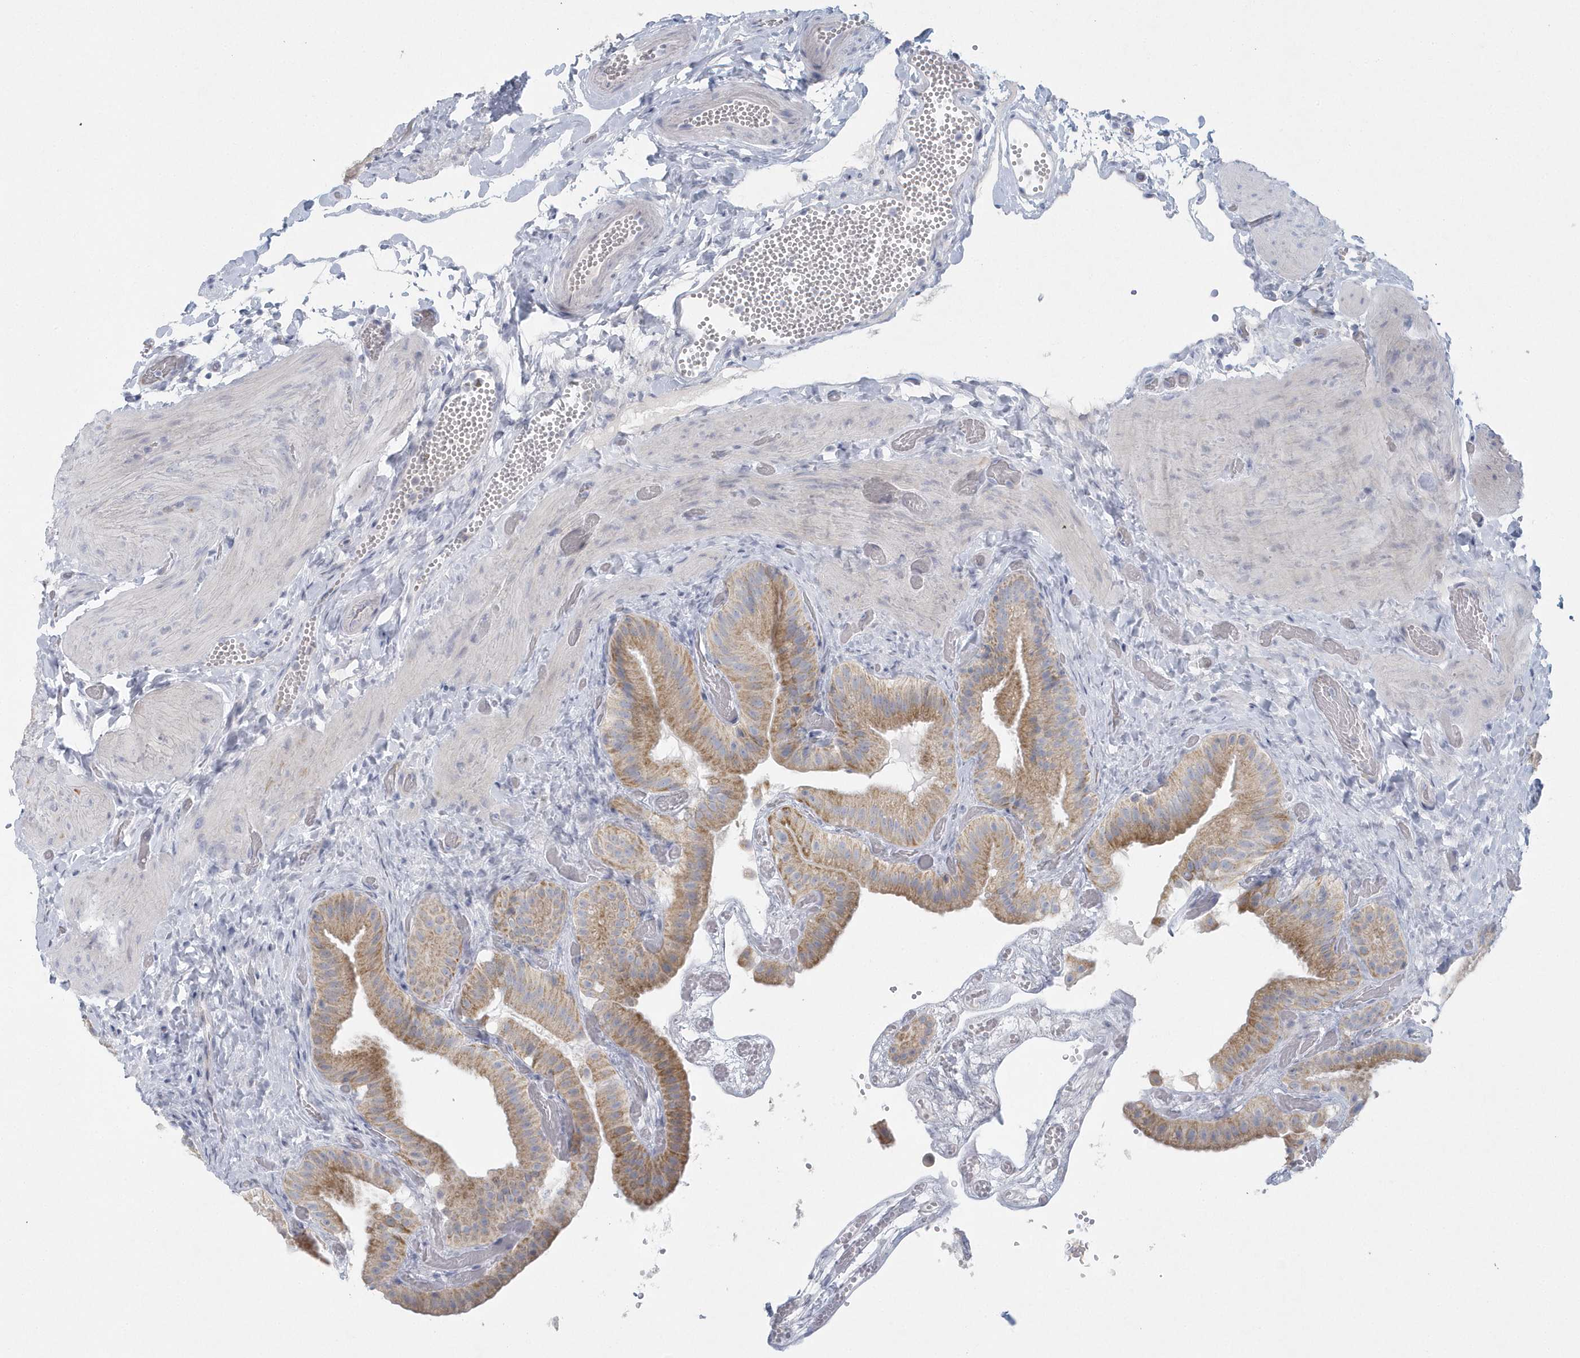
{"staining": {"intensity": "moderate", "quantity": "25%-75%", "location": "cytoplasmic/membranous"}, "tissue": "gallbladder", "cell_type": "Glandular cells", "image_type": "normal", "snomed": [{"axis": "morphology", "description": "Normal tissue, NOS"}, {"axis": "topography", "description": "Gallbladder"}], "caption": "Protein staining shows moderate cytoplasmic/membranous expression in approximately 25%-75% of glandular cells in normal gallbladder.", "gene": "NIPAL1", "patient": {"sex": "female", "age": 64}}